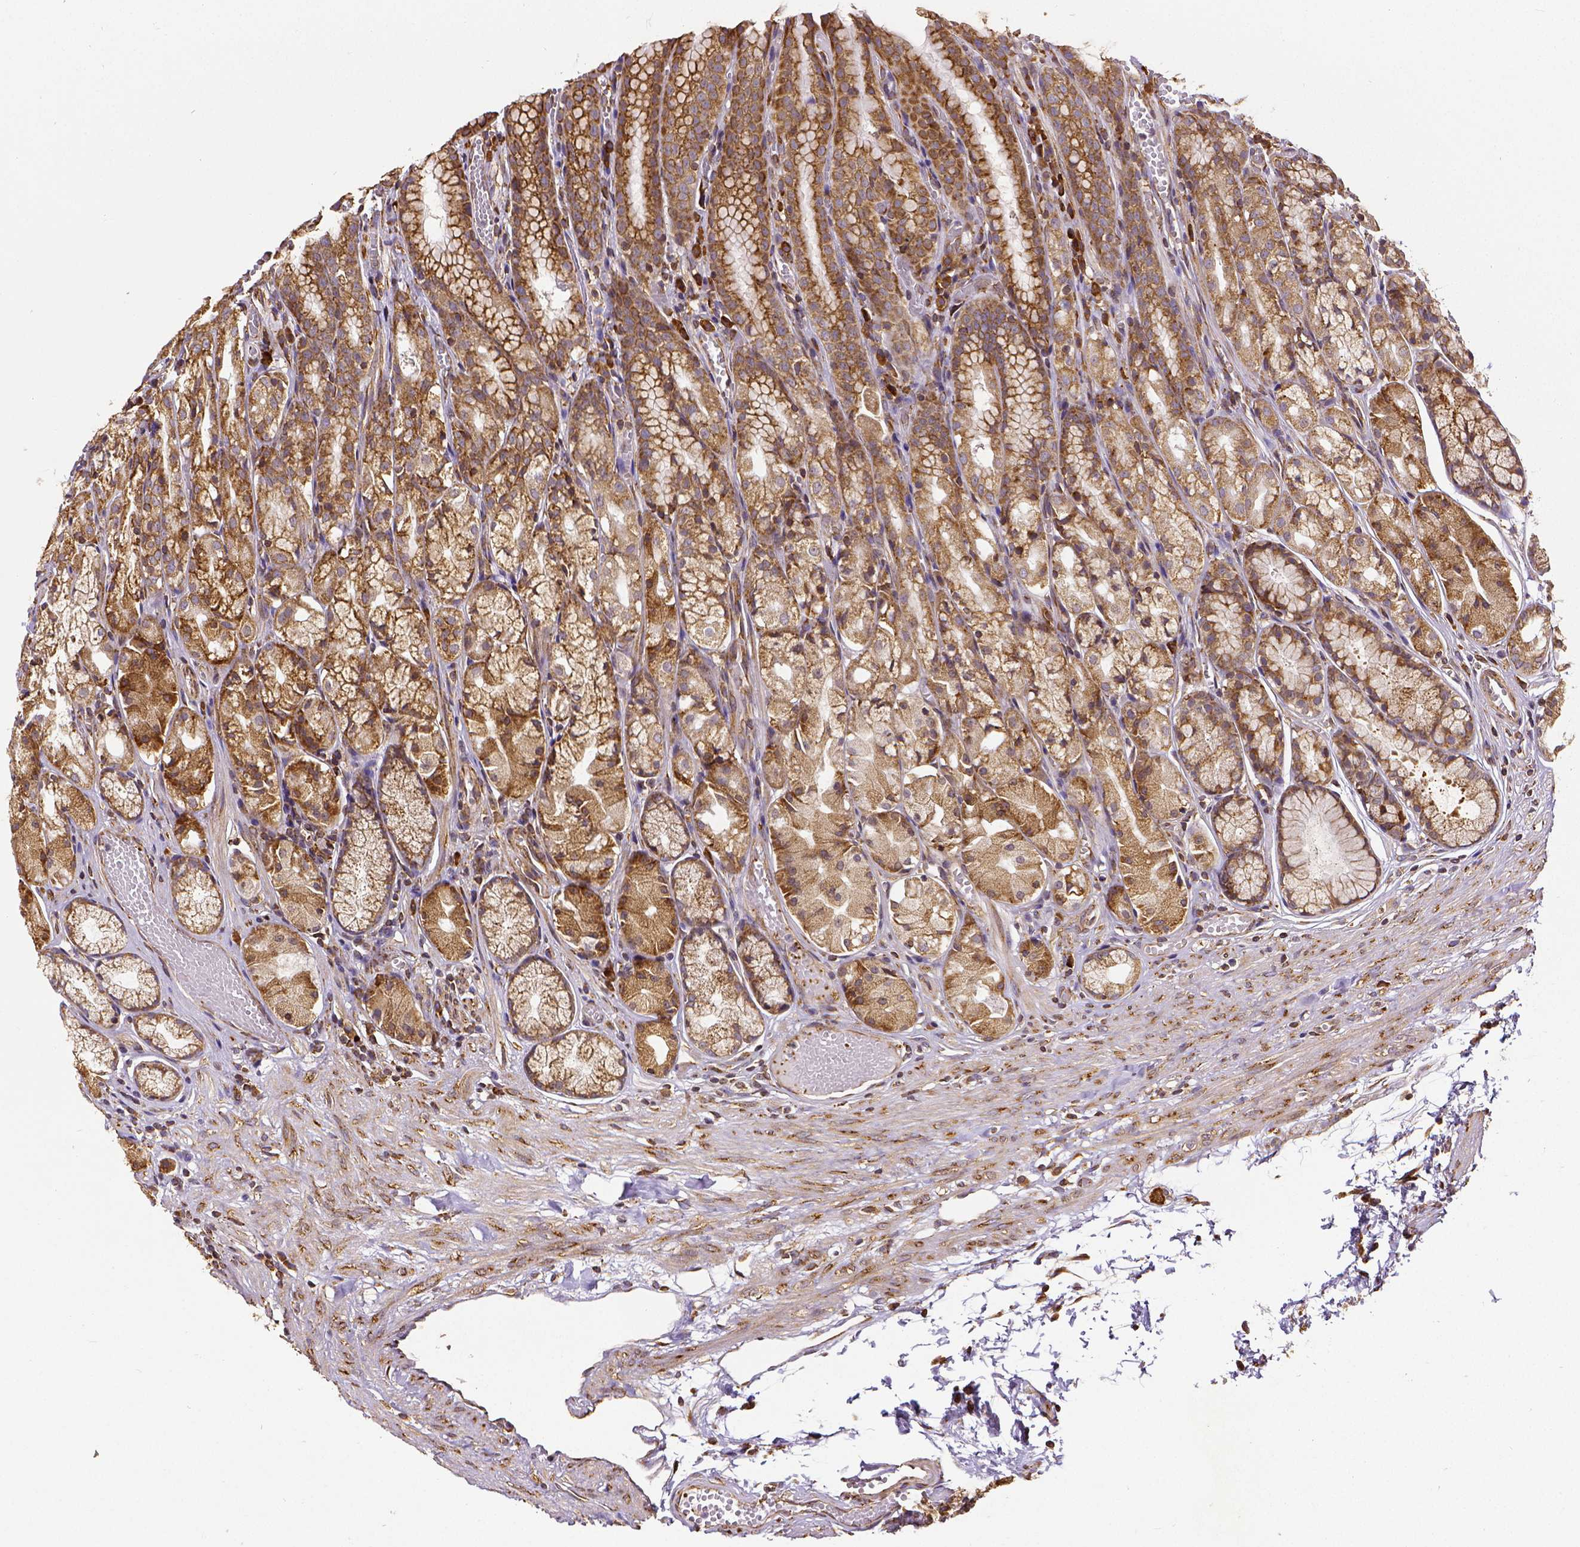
{"staining": {"intensity": "strong", "quantity": ">75%", "location": "cytoplasmic/membranous"}, "tissue": "stomach", "cell_type": "Glandular cells", "image_type": "normal", "snomed": [{"axis": "morphology", "description": "Normal tissue, NOS"}, {"axis": "topography", "description": "Stomach"}], "caption": "Normal stomach displays strong cytoplasmic/membranous positivity in approximately >75% of glandular cells, visualized by immunohistochemistry.", "gene": "MTDH", "patient": {"sex": "male", "age": 70}}